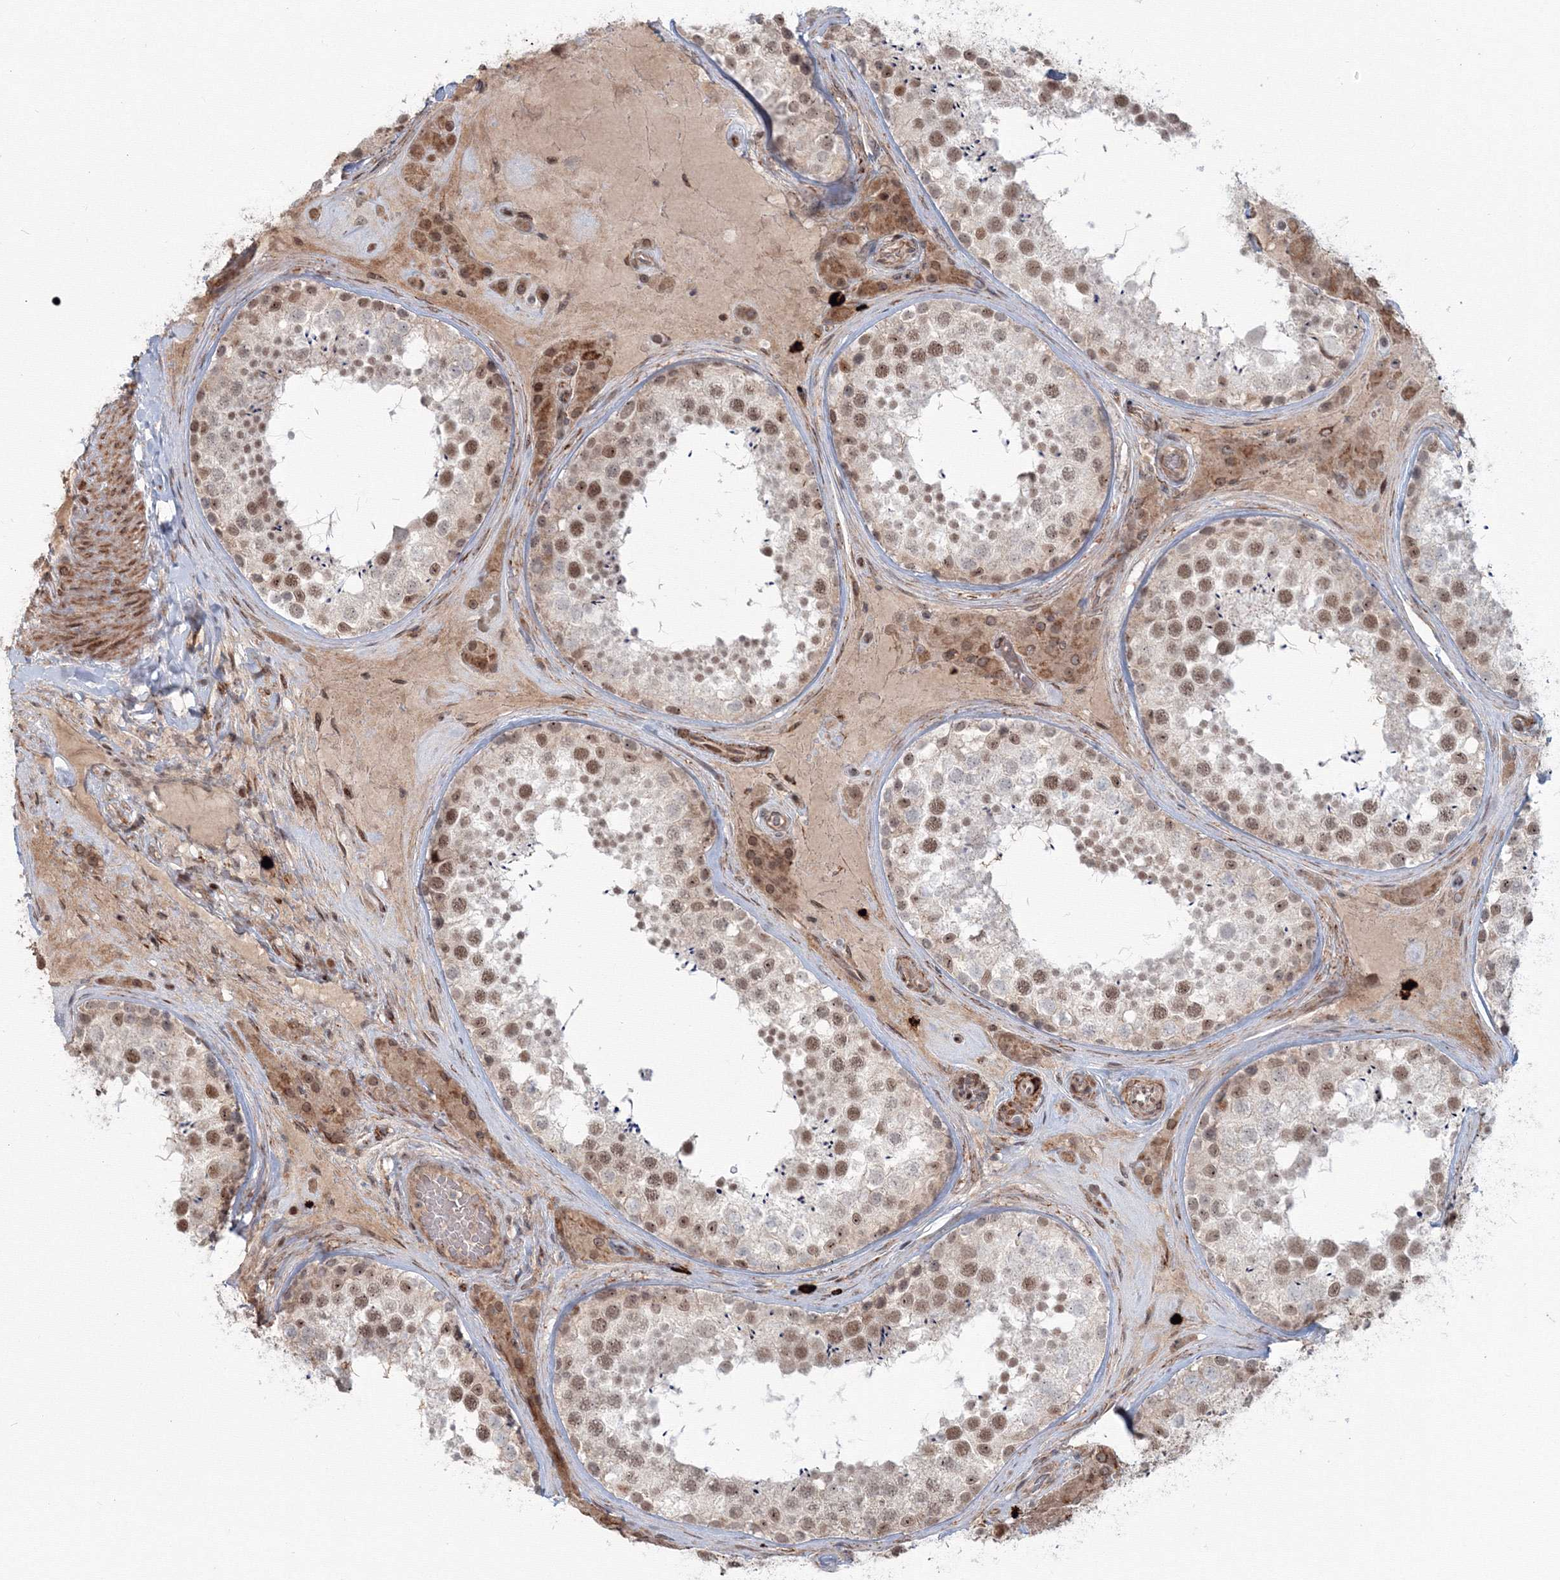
{"staining": {"intensity": "moderate", "quantity": ">75%", "location": "nuclear"}, "tissue": "testis", "cell_type": "Cells in seminiferous ducts", "image_type": "normal", "snomed": [{"axis": "morphology", "description": "Normal tissue, NOS"}, {"axis": "topography", "description": "Testis"}], "caption": "The histopathology image shows immunohistochemical staining of benign testis. There is moderate nuclear expression is appreciated in about >75% of cells in seminiferous ducts. The protein is shown in brown color, while the nuclei are stained blue.", "gene": "SH3PXD2A", "patient": {"sex": "male", "age": 46}}